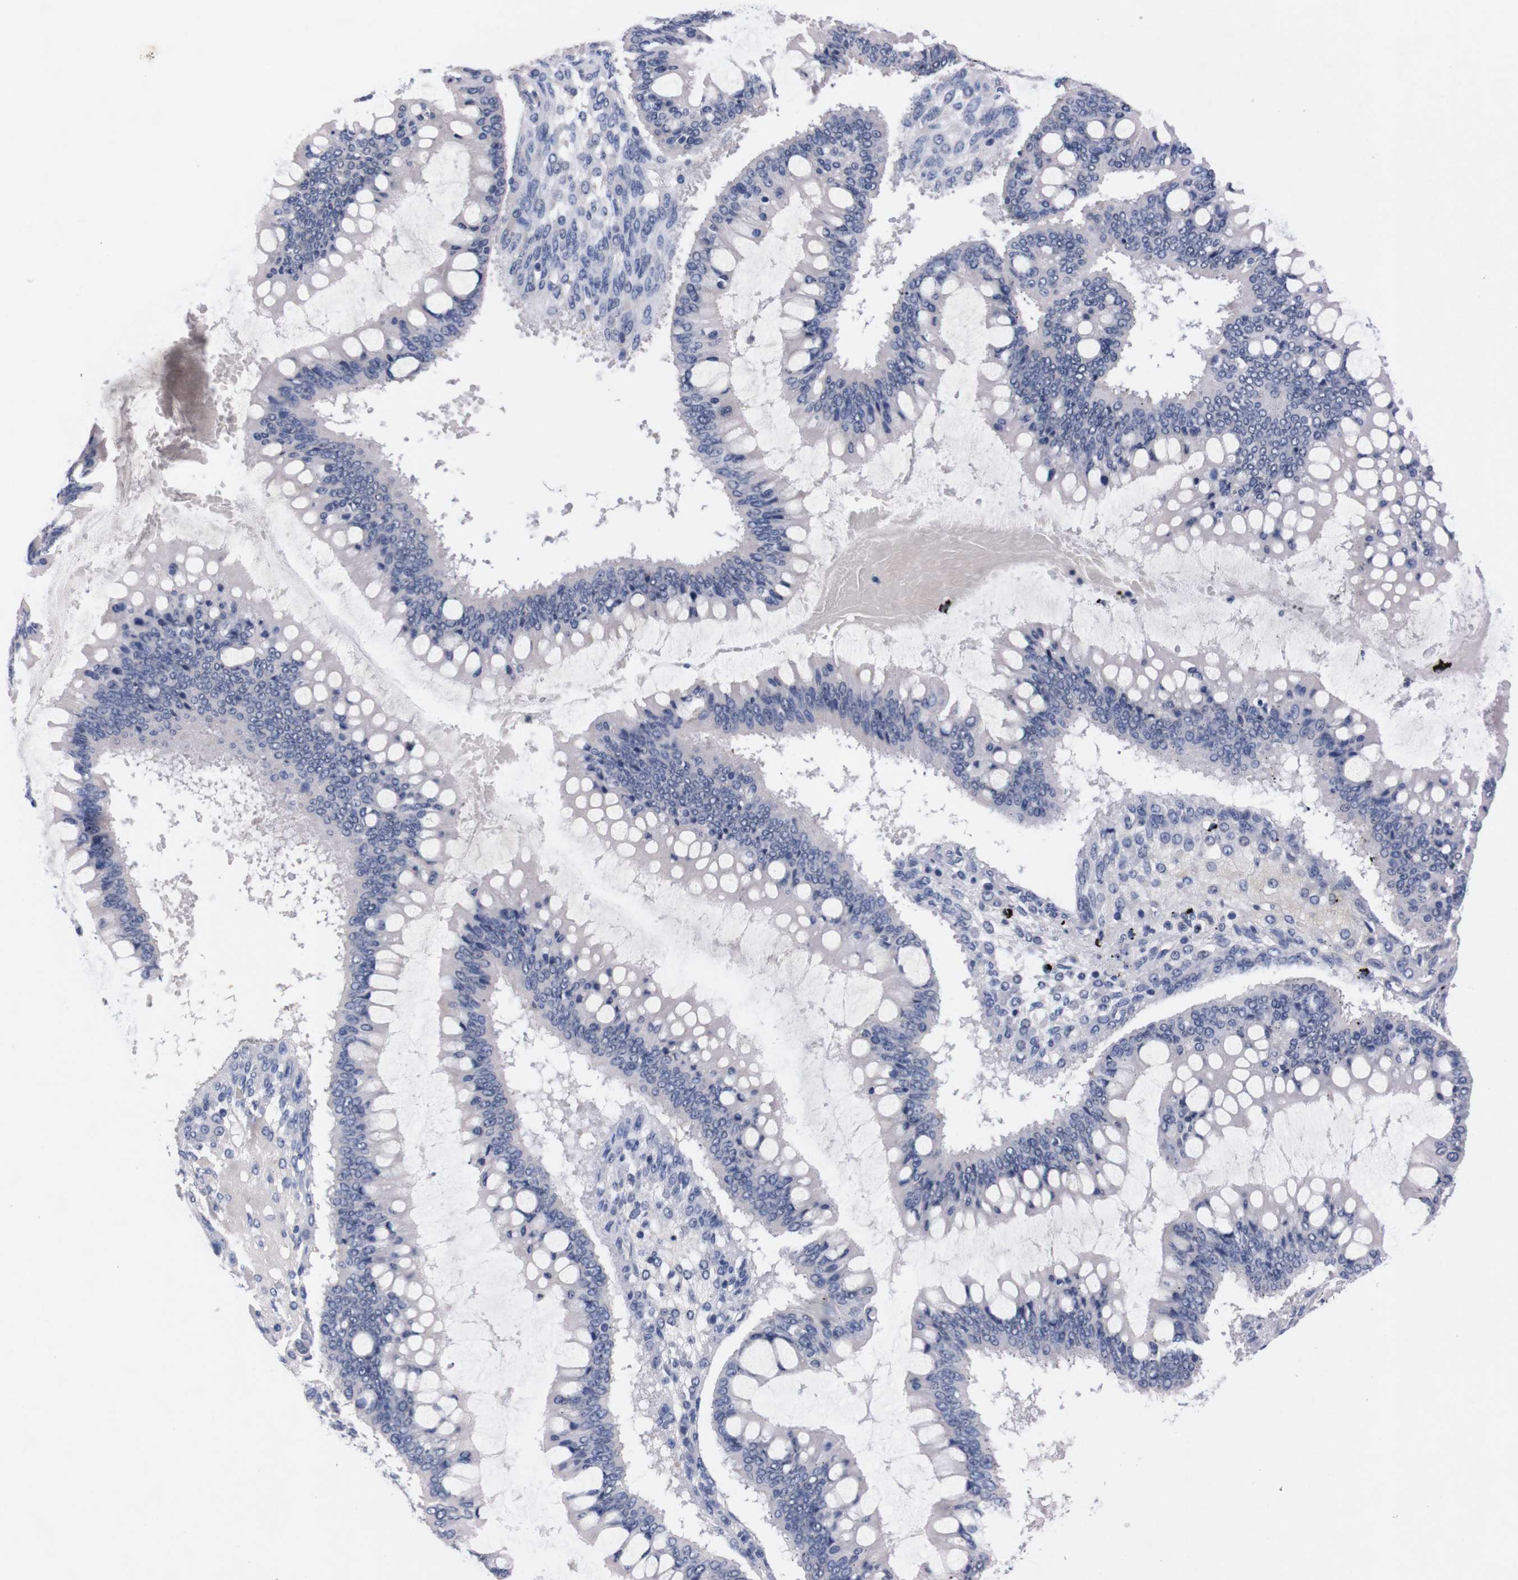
{"staining": {"intensity": "negative", "quantity": "none", "location": "none"}, "tissue": "ovarian cancer", "cell_type": "Tumor cells", "image_type": "cancer", "snomed": [{"axis": "morphology", "description": "Cystadenocarcinoma, mucinous, NOS"}, {"axis": "topography", "description": "Ovary"}], "caption": "Micrograph shows no protein staining in tumor cells of mucinous cystadenocarcinoma (ovarian) tissue. Nuclei are stained in blue.", "gene": "TNFRSF21", "patient": {"sex": "female", "age": 73}}